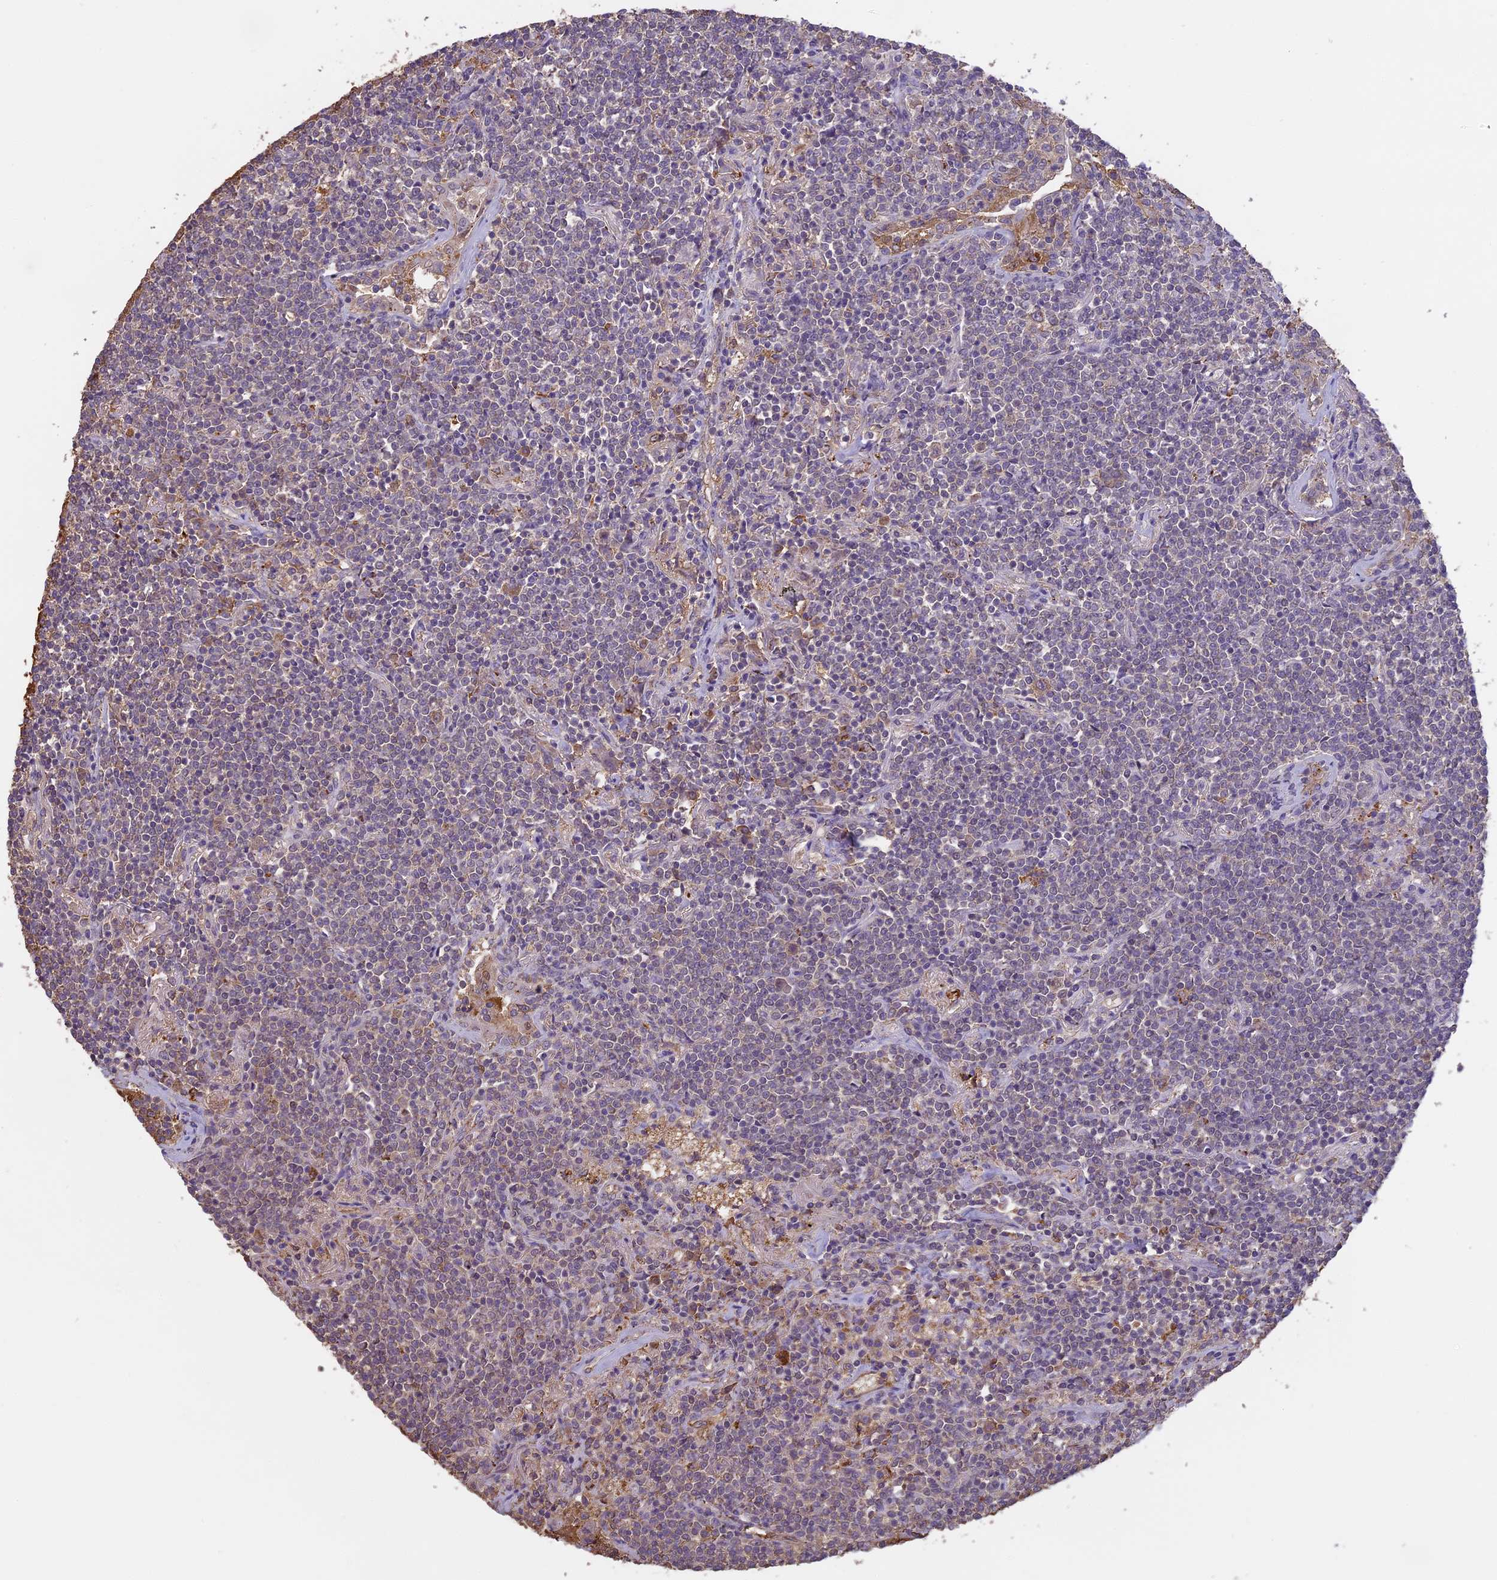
{"staining": {"intensity": "weak", "quantity": "<25%", "location": "cytoplasmic/membranous"}, "tissue": "lymphoma", "cell_type": "Tumor cells", "image_type": "cancer", "snomed": [{"axis": "morphology", "description": "Malignant lymphoma, non-Hodgkin's type, Low grade"}, {"axis": "topography", "description": "Lung"}], "caption": "Immunohistochemical staining of malignant lymphoma, non-Hodgkin's type (low-grade) demonstrates no significant positivity in tumor cells.", "gene": "ARHGAP19", "patient": {"sex": "female", "age": 71}}